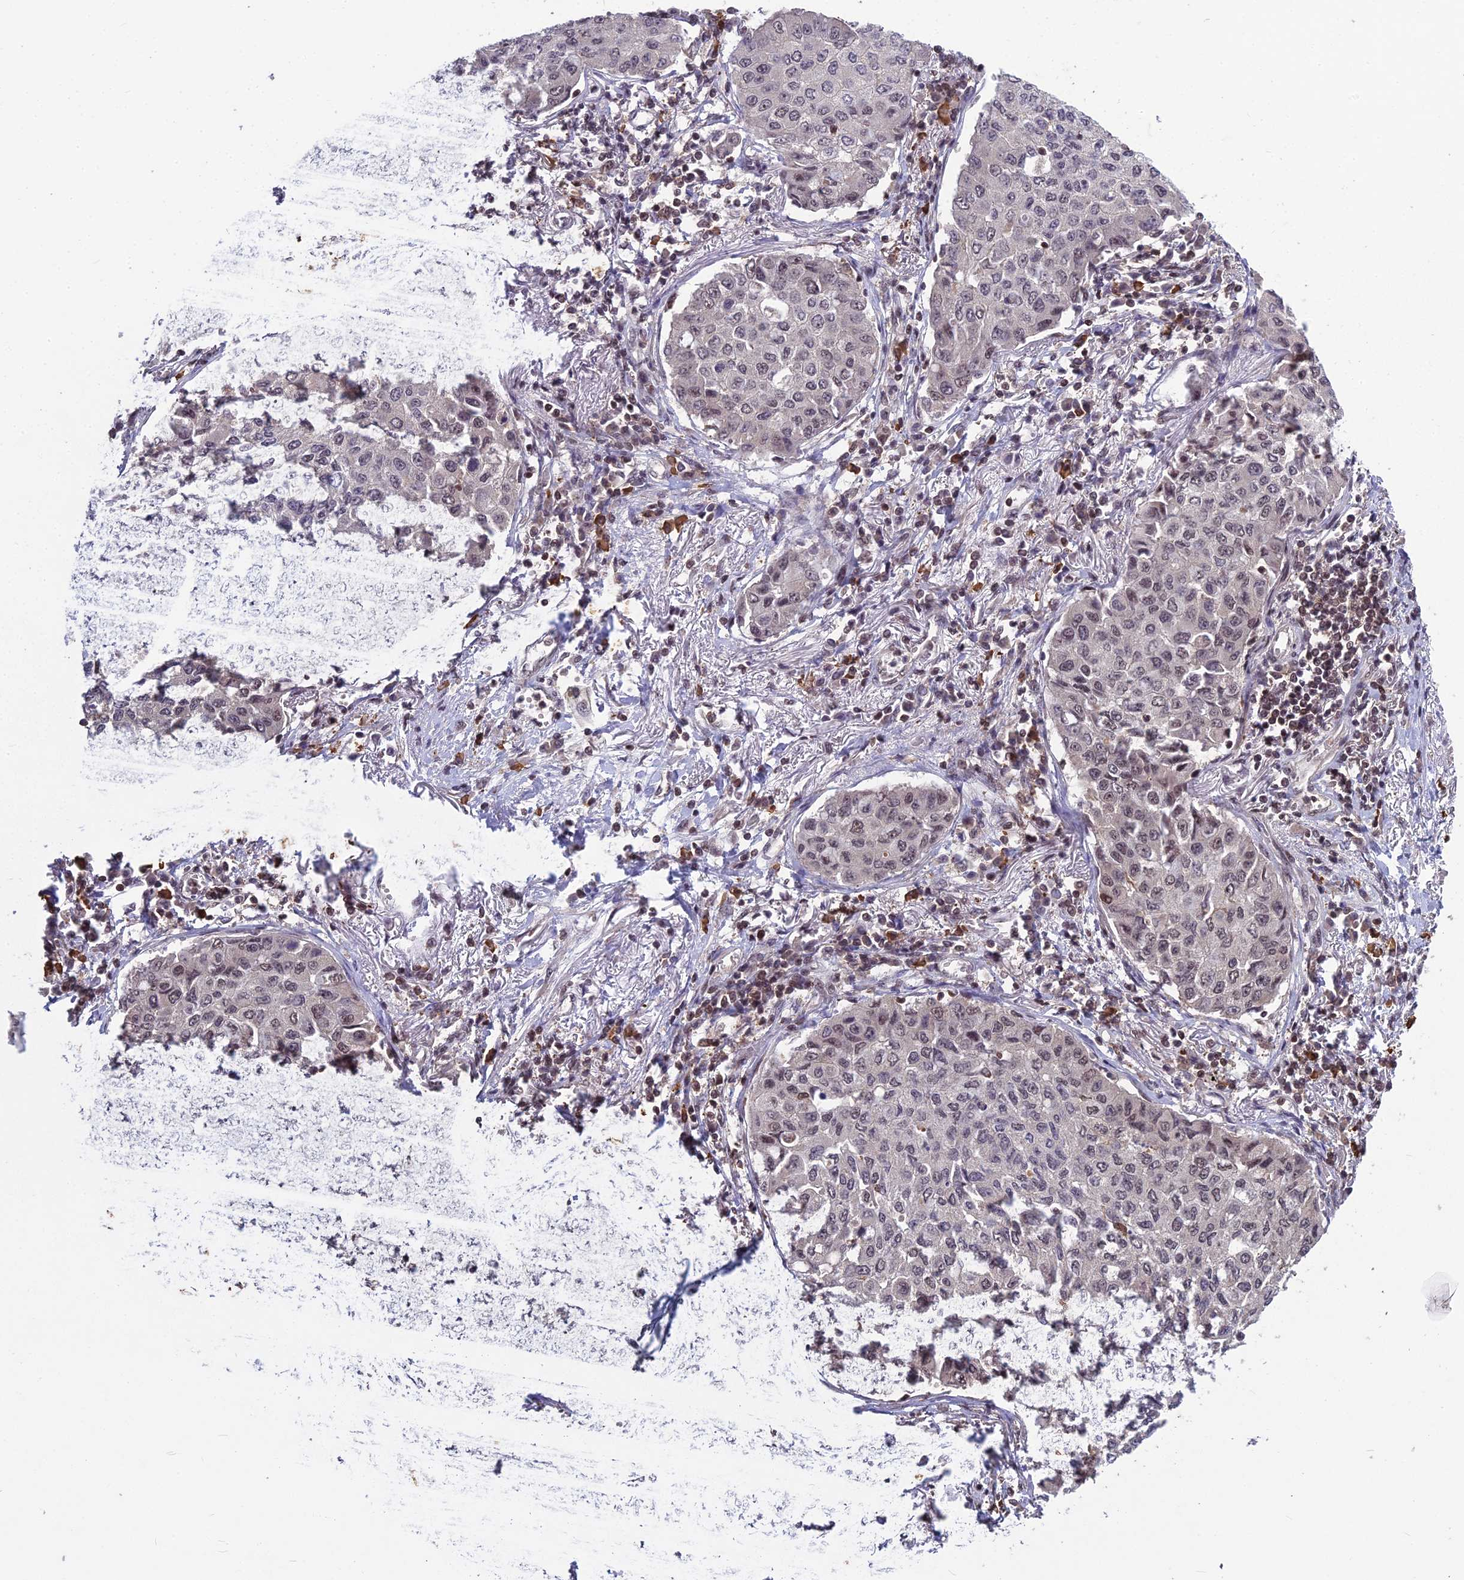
{"staining": {"intensity": "weak", "quantity": "<25%", "location": "nuclear"}, "tissue": "lung cancer", "cell_type": "Tumor cells", "image_type": "cancer", "snomed": [{"axis": "morphology", "description": "Squamous cell carcinoma, NOS"}, {"axis": "topography", "description": "Lung"}], "caption": "Immunohistochemical staining of lung cancer shows no significant positivity in tumor cells. (DAB IHC, high magnification).", "gene": "GMEB1", "patient": {"sex": "male", "age": 74}}